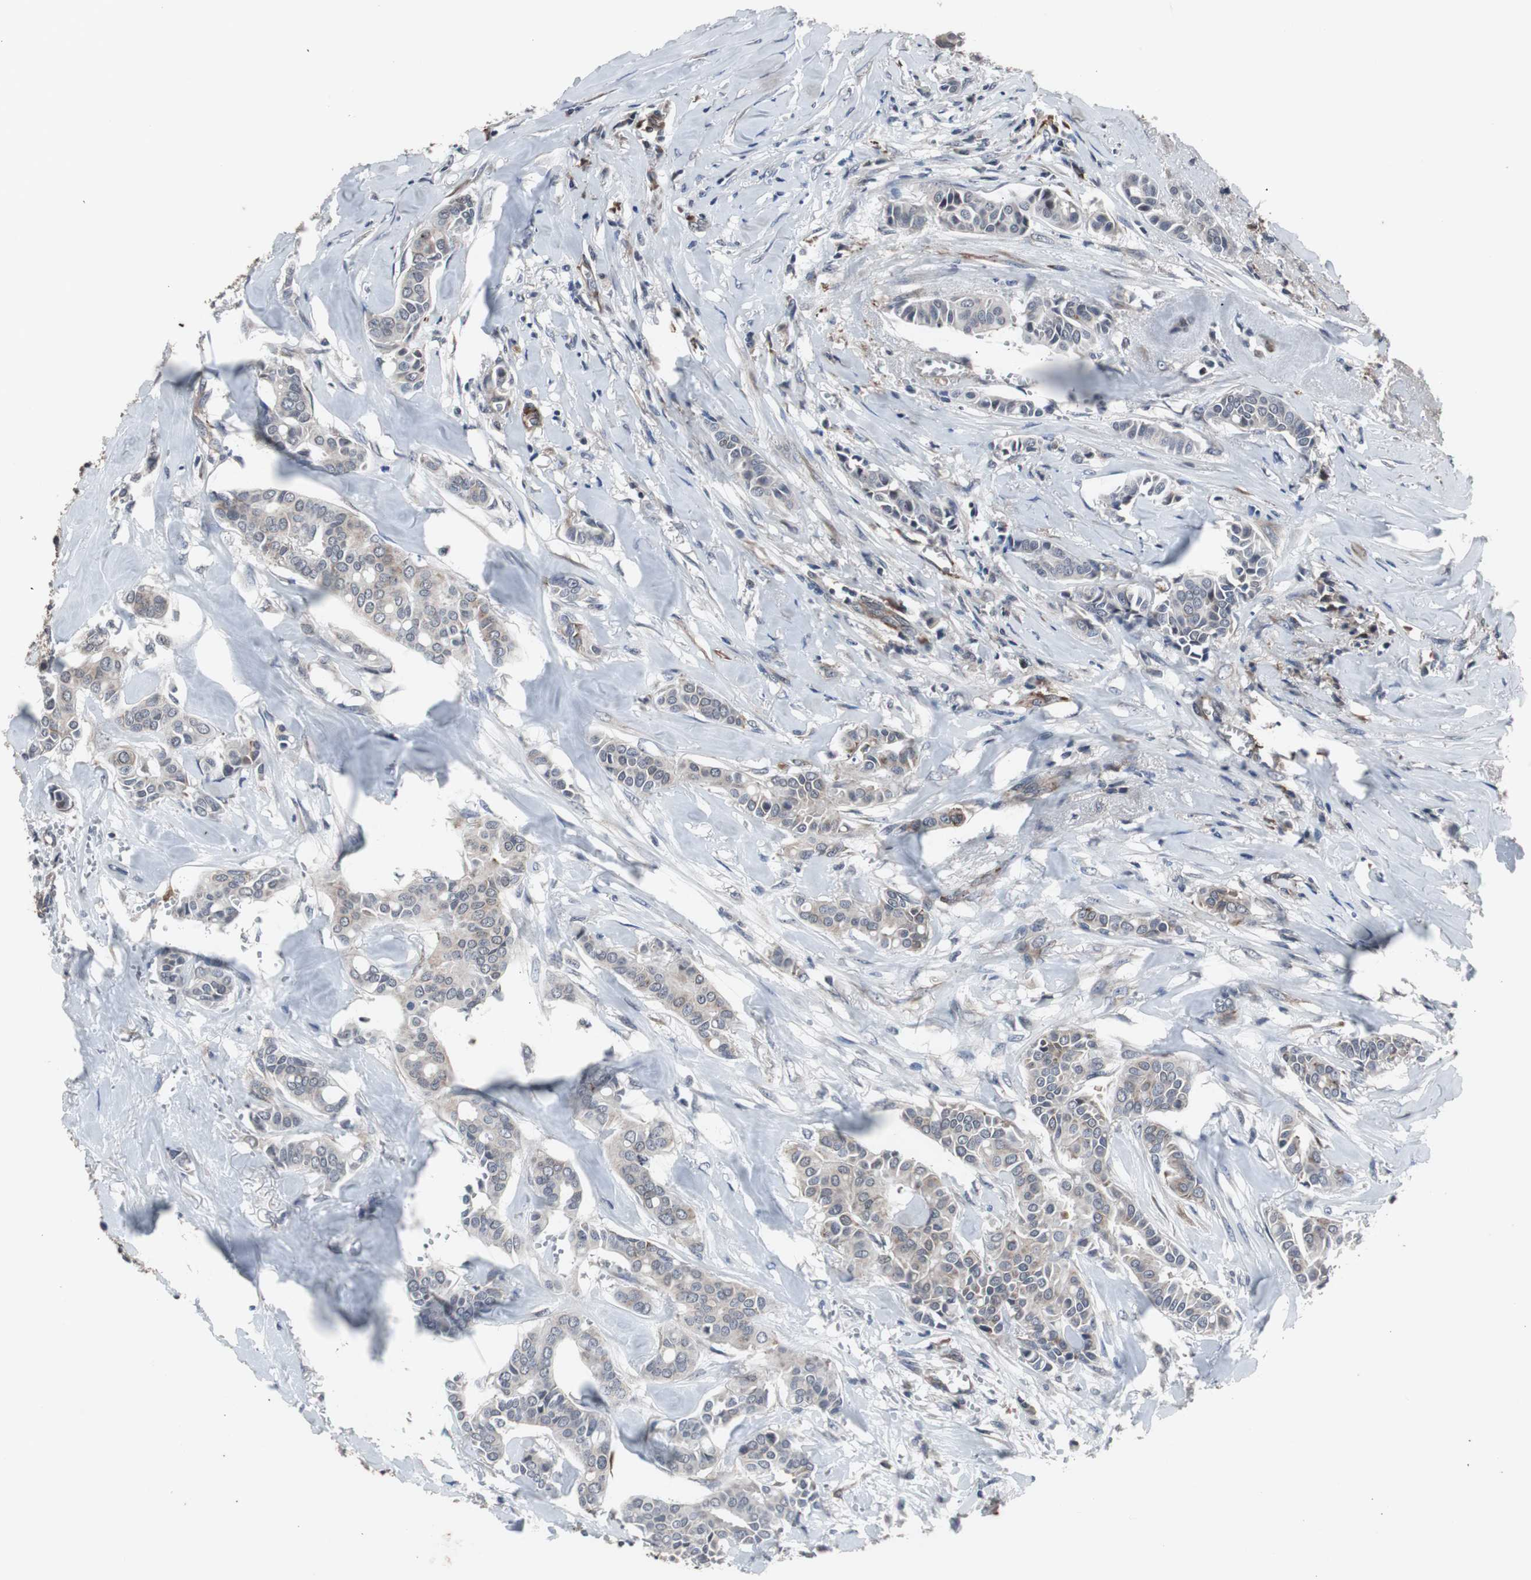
{"staining": {"intensity": "weak", "quantity": "25%-75%", "location": "cytoplasmic/membranous"}, "tissue": "head and neck cancer", "cell_type": "Tumor cells", "image_type": "cancer", "snomed": [{"axis": "morphology", "description": "Adenocarcinoma, NOS"}, {"axis": "topography", "description": "Salivary gland"}, {"axis": "topography", "description": "Head-Neck"}], "caption": "Brown immunohistochemical staining in head and neck cancer (adenocarcinoma) demonstrates weak cytoplasmic/membranous staining in about 25%-75% of tumor cells.", "gene": "CRADD", "patient": {"sex": "female", "age": 59}}